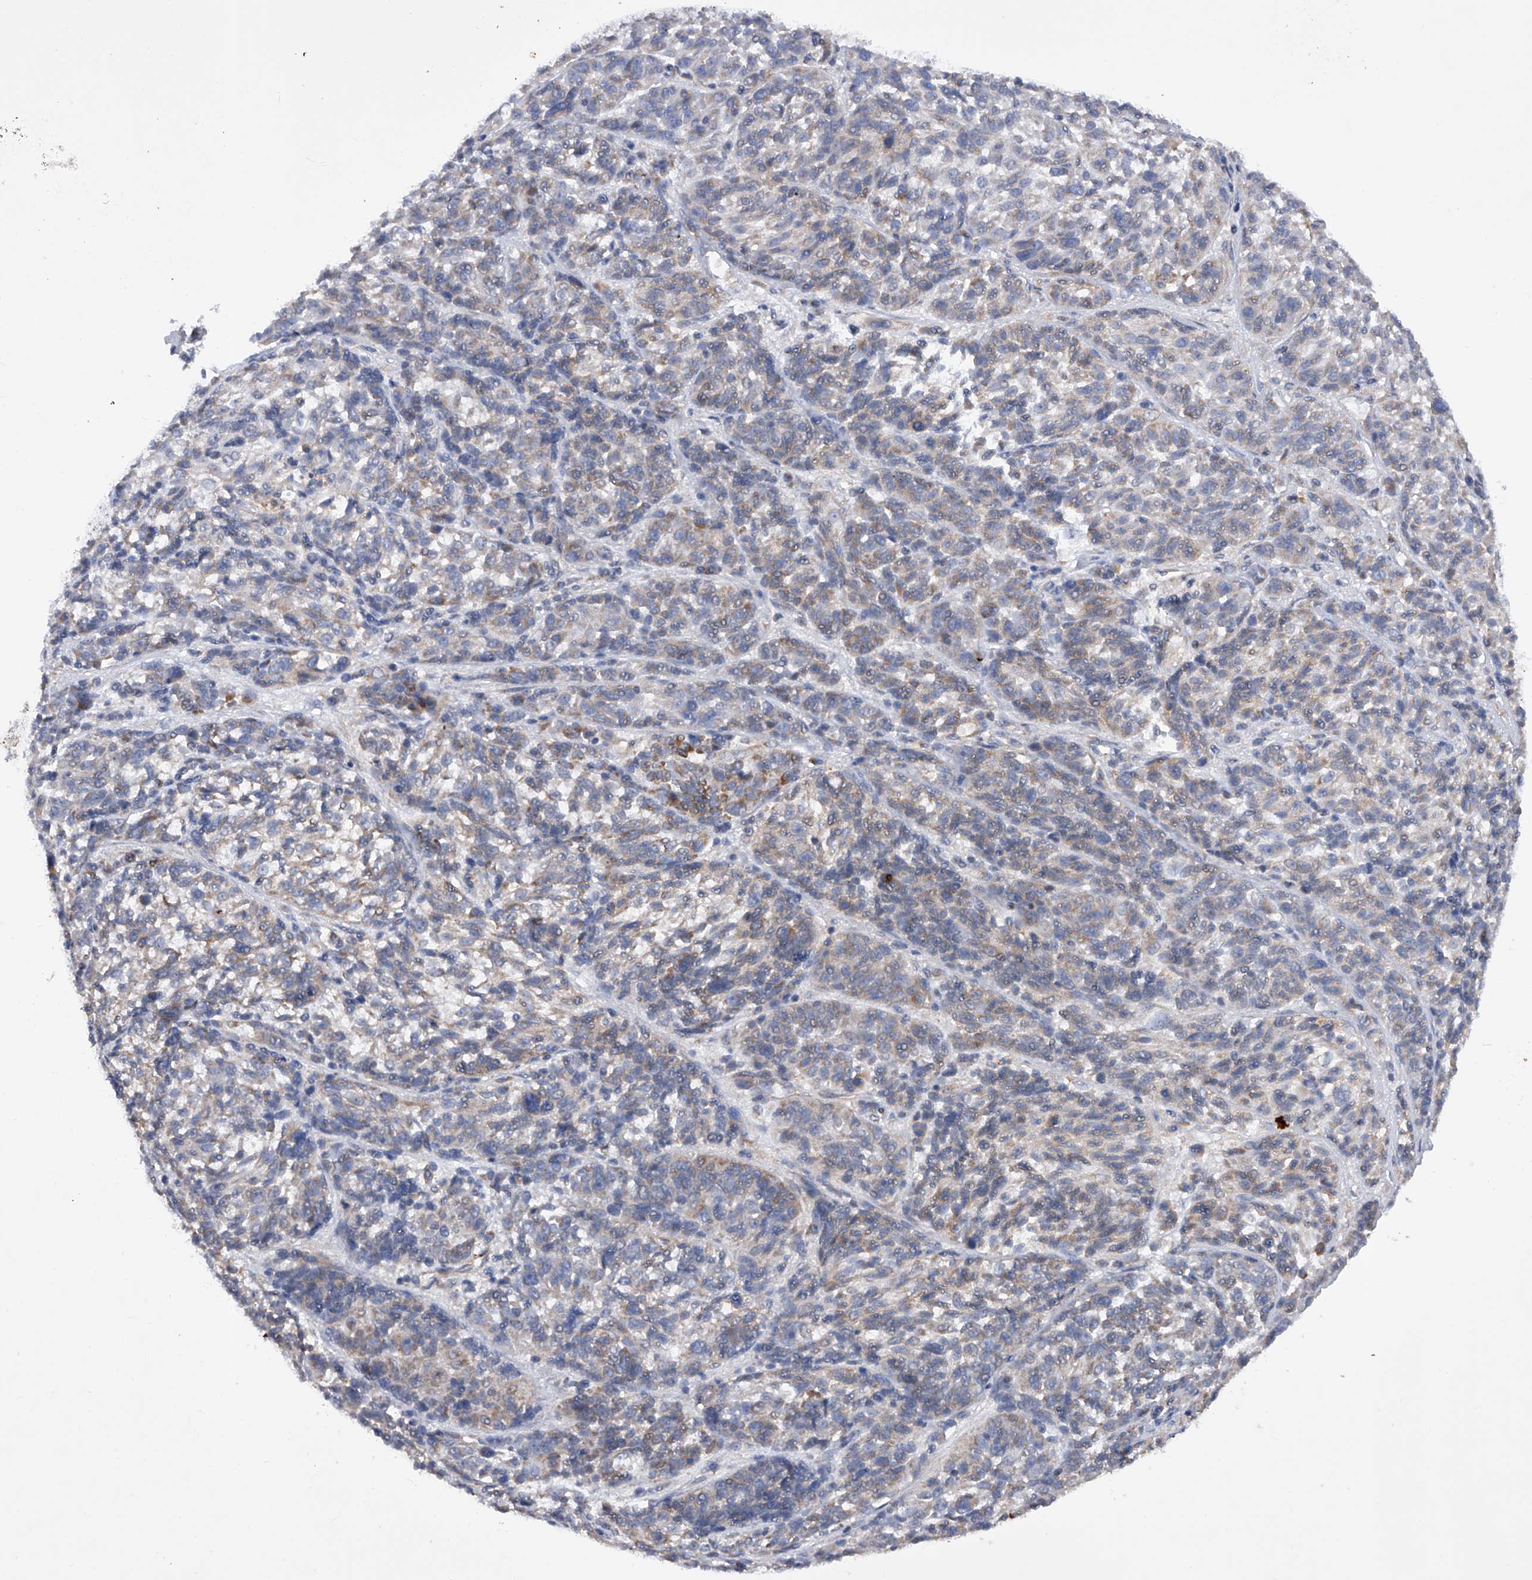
{"staining": {"intensity": "weak", "quantity": ">75%", "location": "cytoplasmic/membranous"}, "tissue": "melanoma", "cell_type": "Tumor cells", "image_type": "cancer", "snomed": [{"axis": "morphology", "description": "Malignant melanoma, NOS"}, {"axis": "topography", "description": "Skin"}], "caption": "A photomicrograph of malignant melanoma stained for a protein demonstrates weak cytoplasmic/membranous brown staining in tumor cells.", "gene": "PDSS2", "patient": {"sex": "male", "age": 53}}